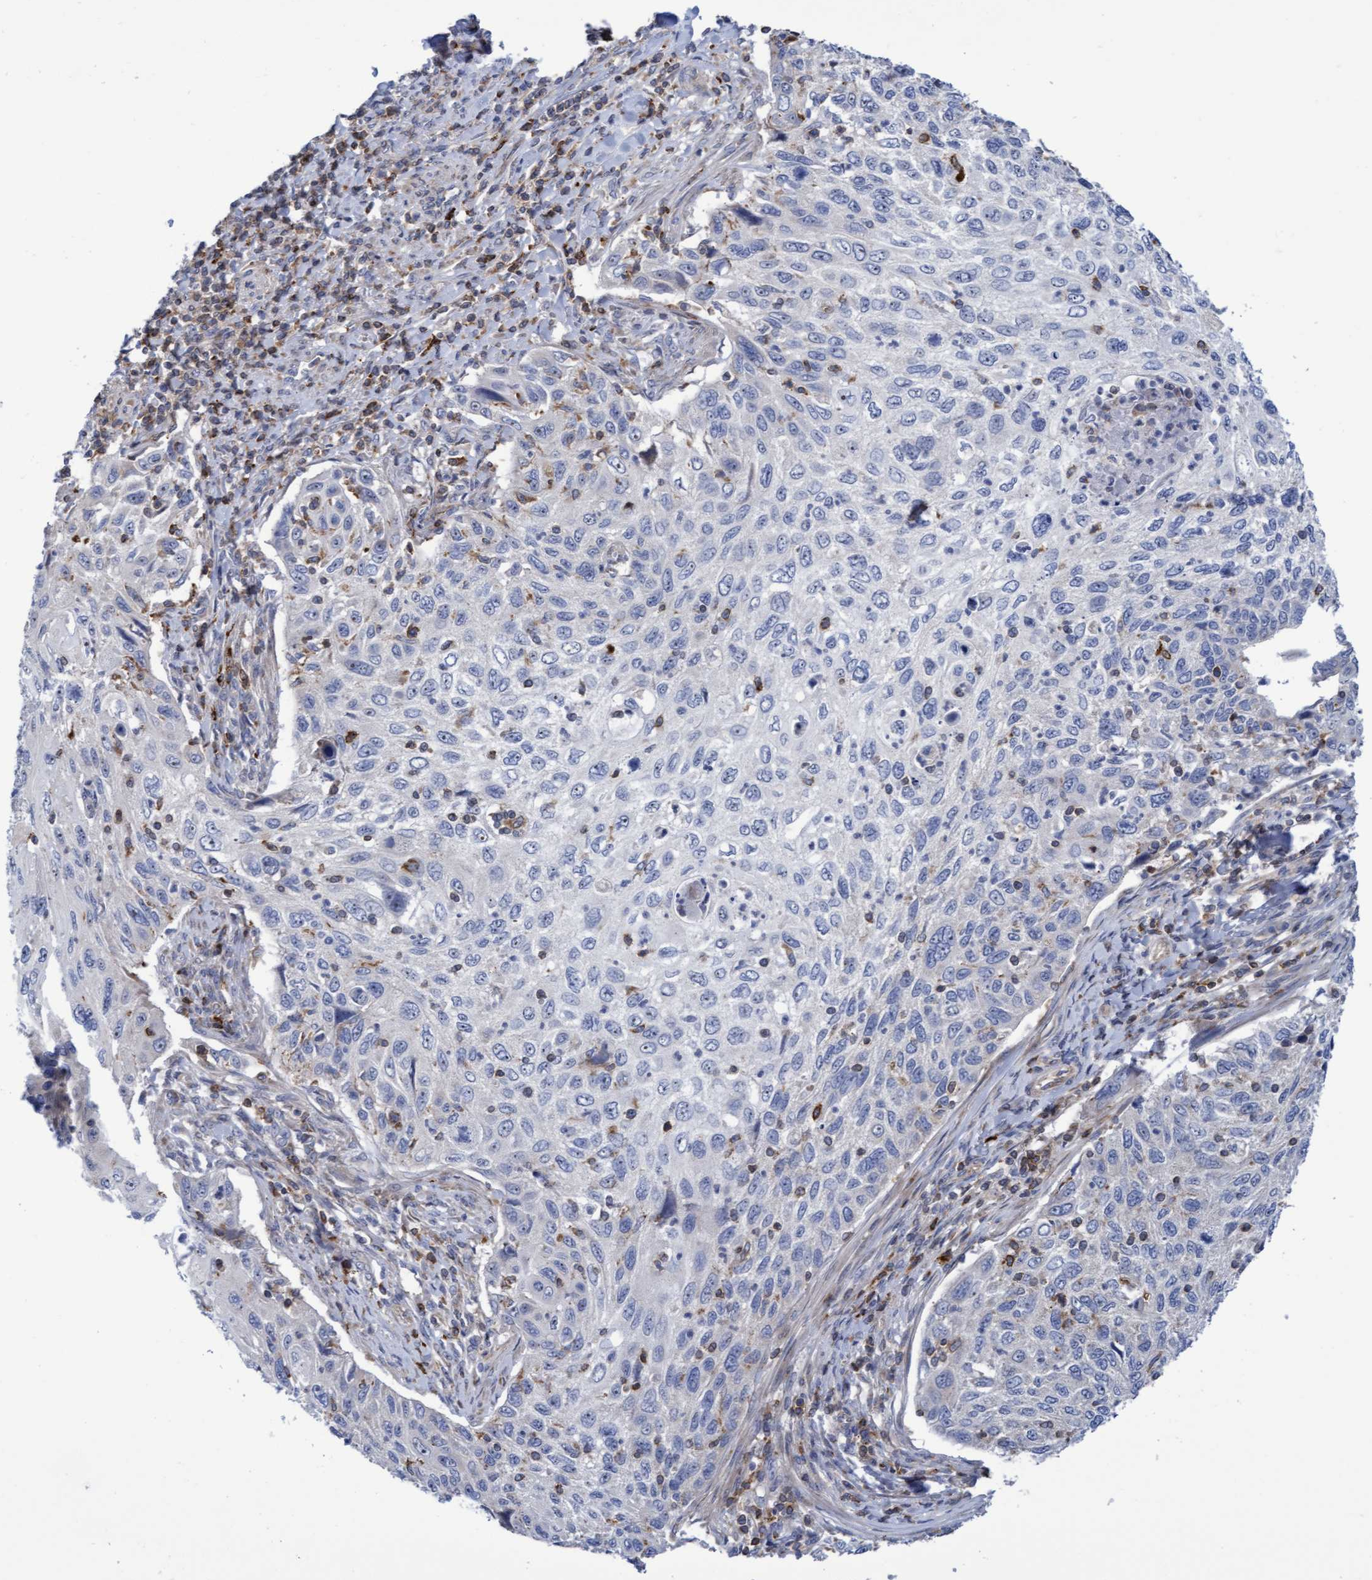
{"staining": {"intensity": "negative", "quantity": "none", "location": "none"}, "tissue": "cervical cancer", "cell_type": "Tumor cells", "image_type": "cancer", "snomed": [{"axis": "morphology", "description": "Squamous cell carcinoma, NOS"}, {"axis": "topography", "description": "Cervix"}], "caption": "Immunohistochemistry (IHC) of cervical cancer reveals no expression in tumor cells. The staining is performed using DAB (3,3'-diaminobenzidine) brown chromogen with nuclei counter-stained in using hematoxylin.", "gene": "FNBP1", "patient": {"sex": "female", "age": 70}}